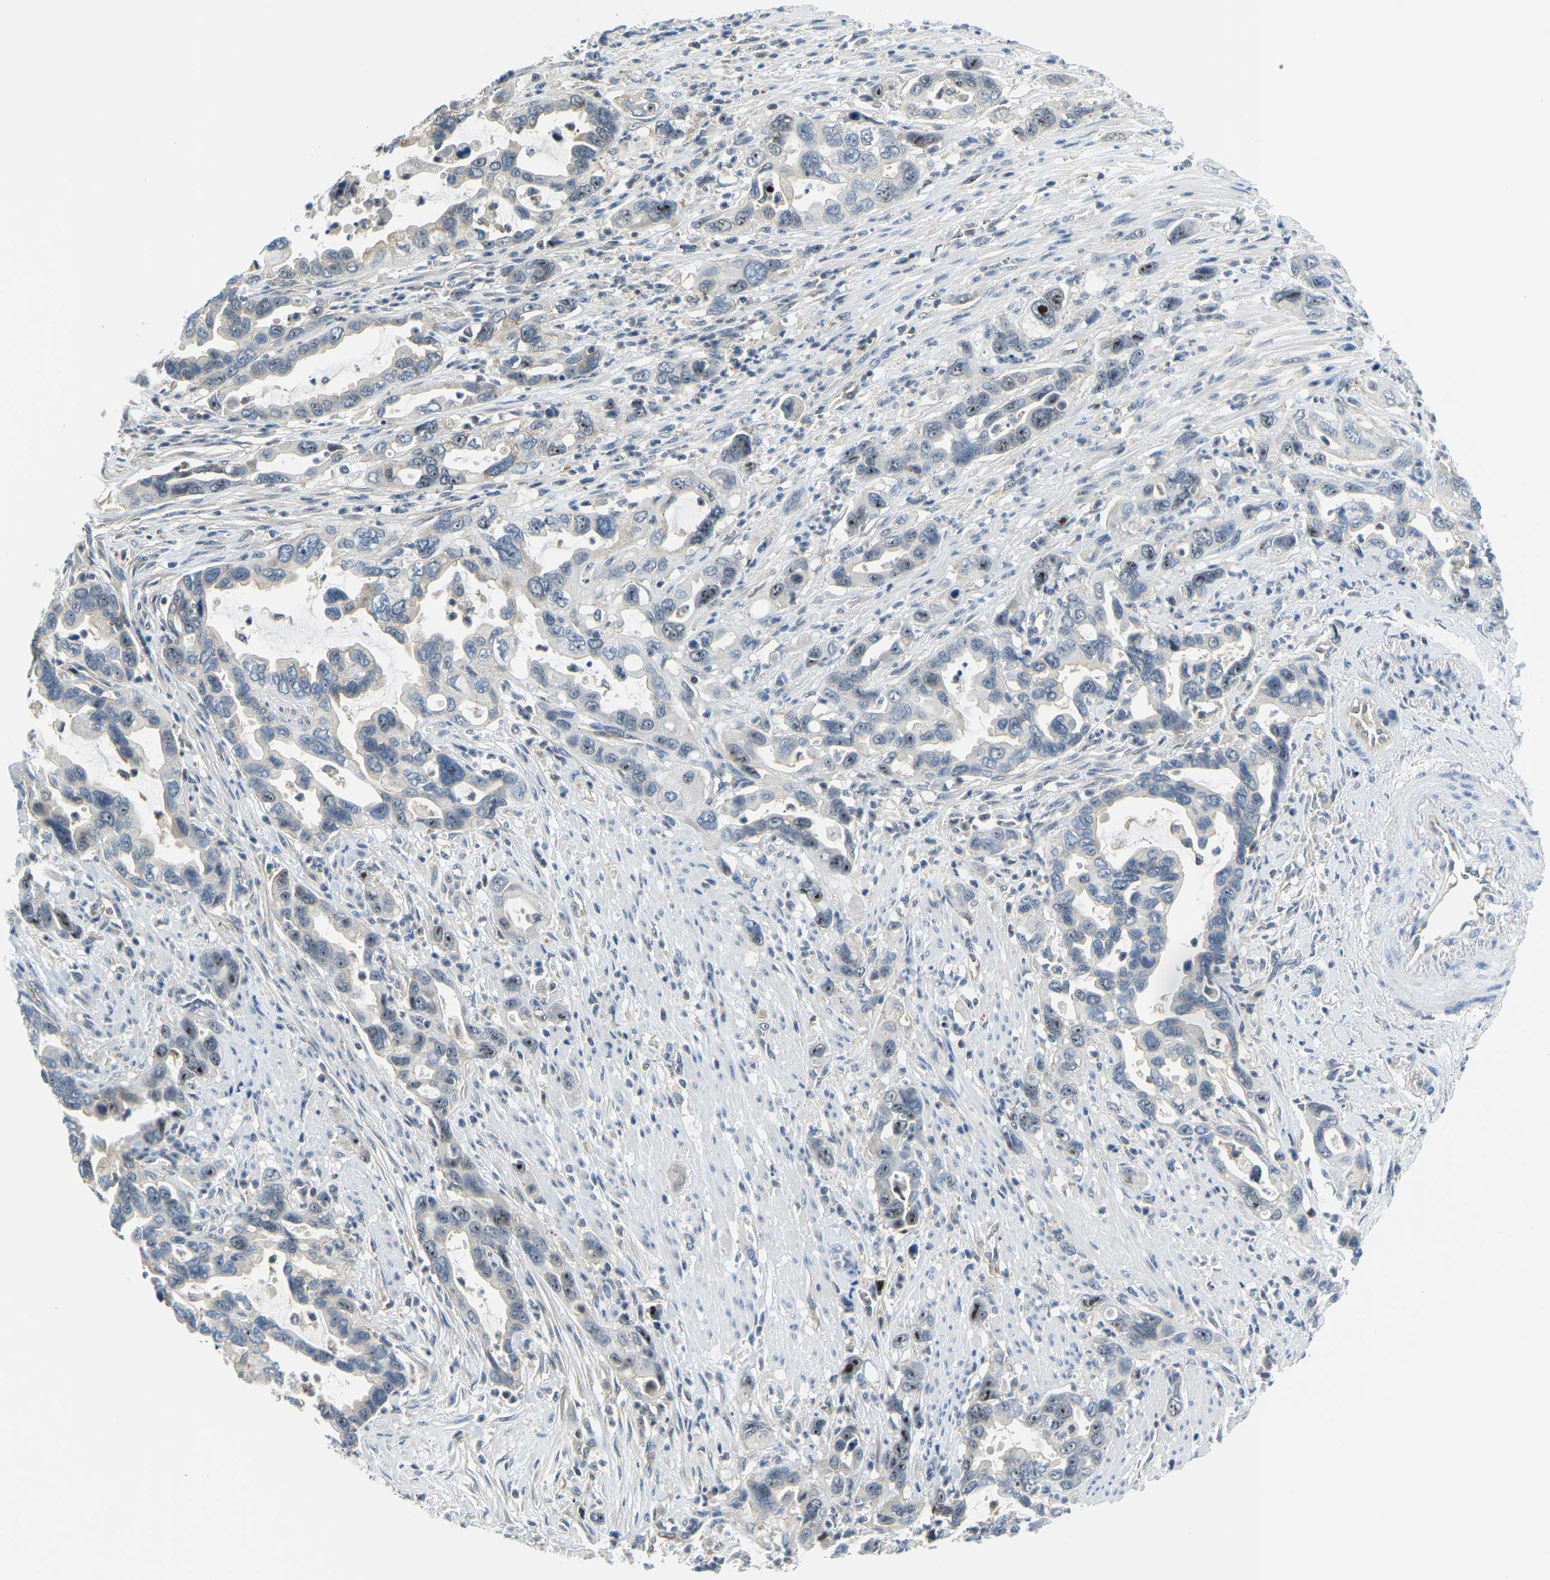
{"staining": {"intensity": "moderate", "quantity": "25%-75%", "location": "nuclear"}, "tissue": "pancreatic cancer", "cell_type": "Tumor cells", "image_type": "cancer", "snomed": [{"axis": "morphology", "description": "Adenocarcinoma, NOS"}, {"axis": "topography", "description": "Pancreas"}], "caption": "Adenocarcinoma (pancreatic) was stained to show a protein in brown. There is medium levels of moderate nuclear expression in approximately 25%-75% of tumor cells.", "gene": "RRP1", "patient": {"sex": "female", "age": 70}}